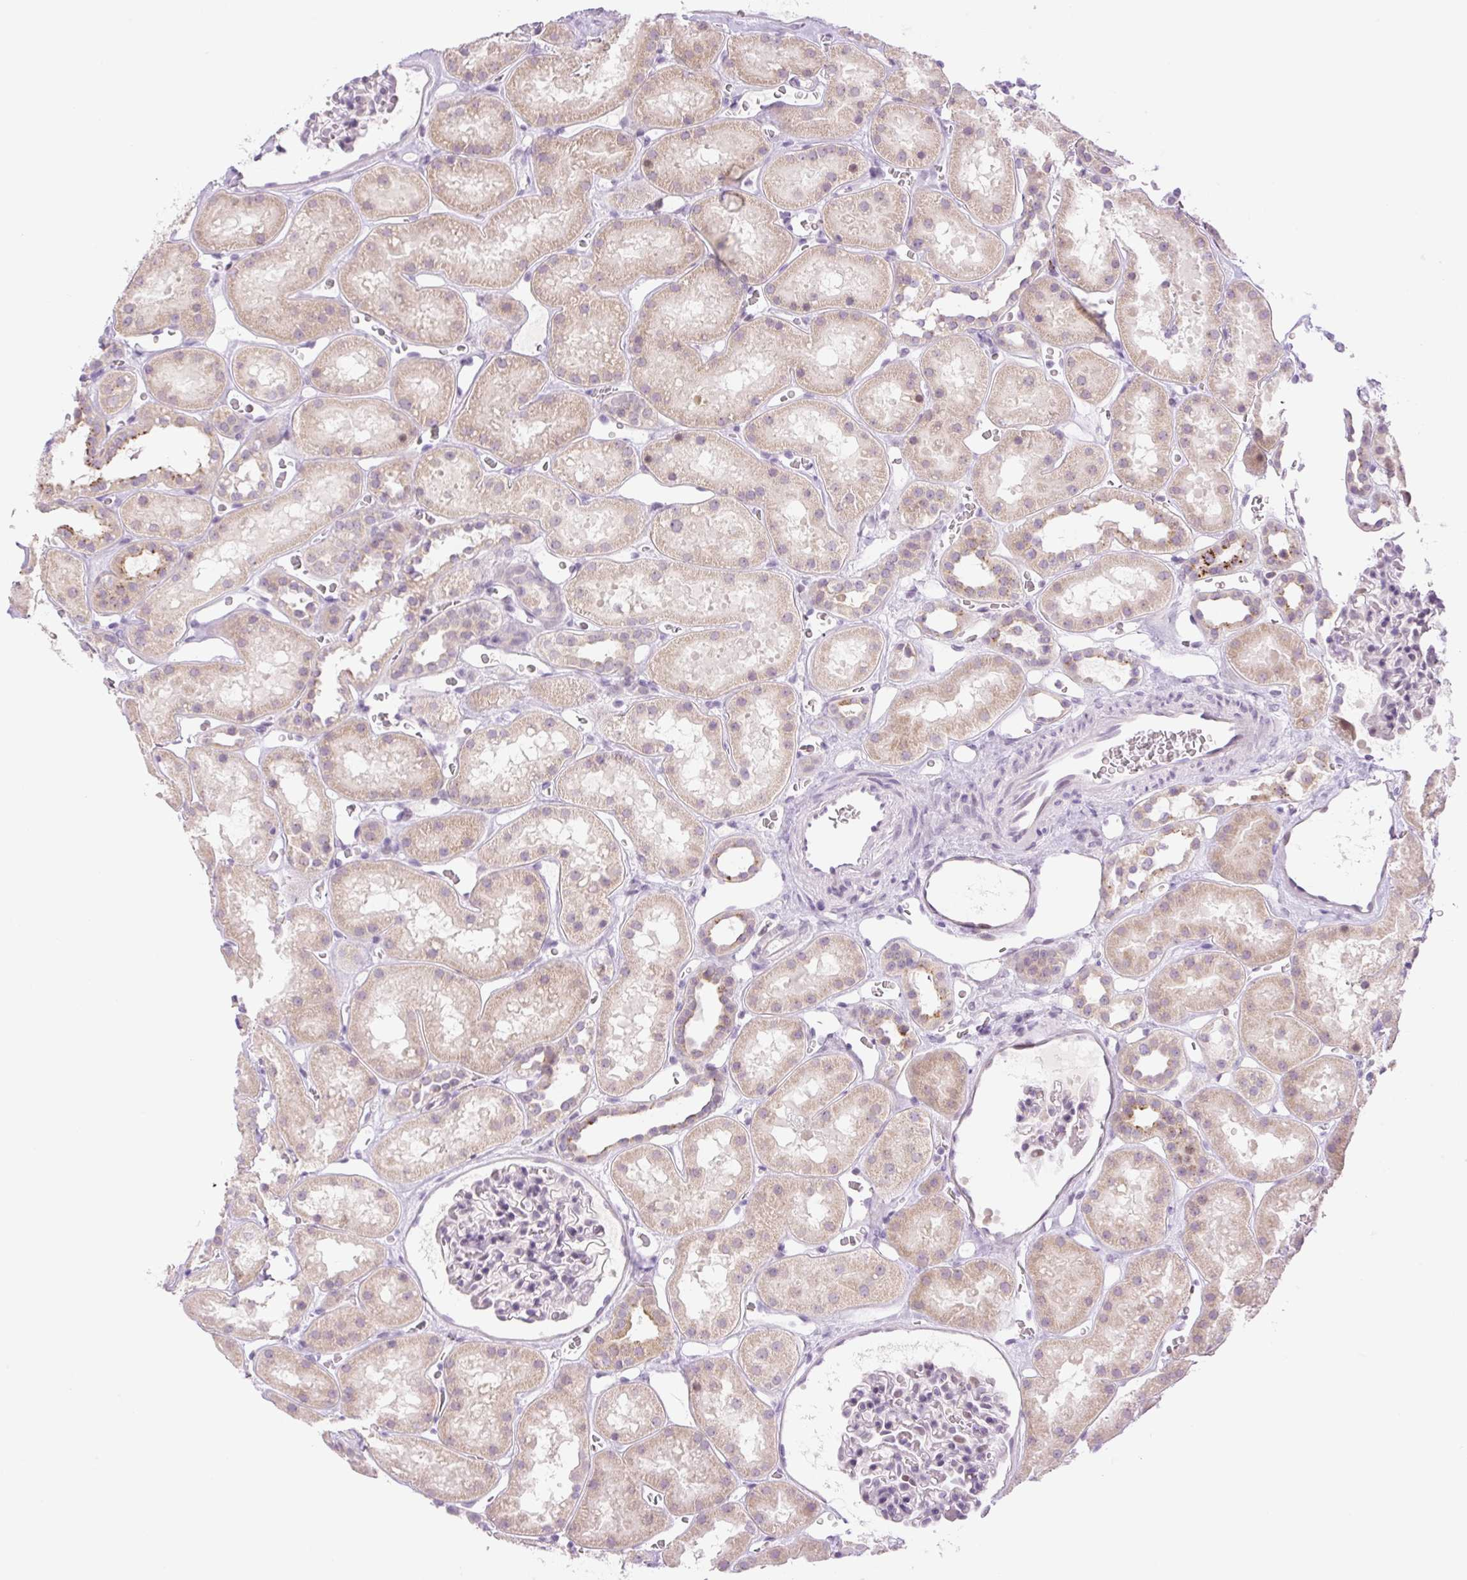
{"staining": {"intensity": "weak", "quantity": "<25%", "location": "nuclear"}, "tissue": "kidney", "cell_type": "Cells in glomeruli", "image_type": "normal", "snomed": [{"axis": "morphology", "description": "Normal tissue, NOS"}, {"axis": "topography", "description": "Kidney"}], "caption": "Immunohistochemistry micrograph of benign human kidney stained for a protein (brown), which displays no expression in cells in glomeruli. (Brightfield microscopy of DAB immunohistochemistry (IHC) at high magnification).", "gene": "SPRYD4", "patient": {"sex": "female", "age": 41}}